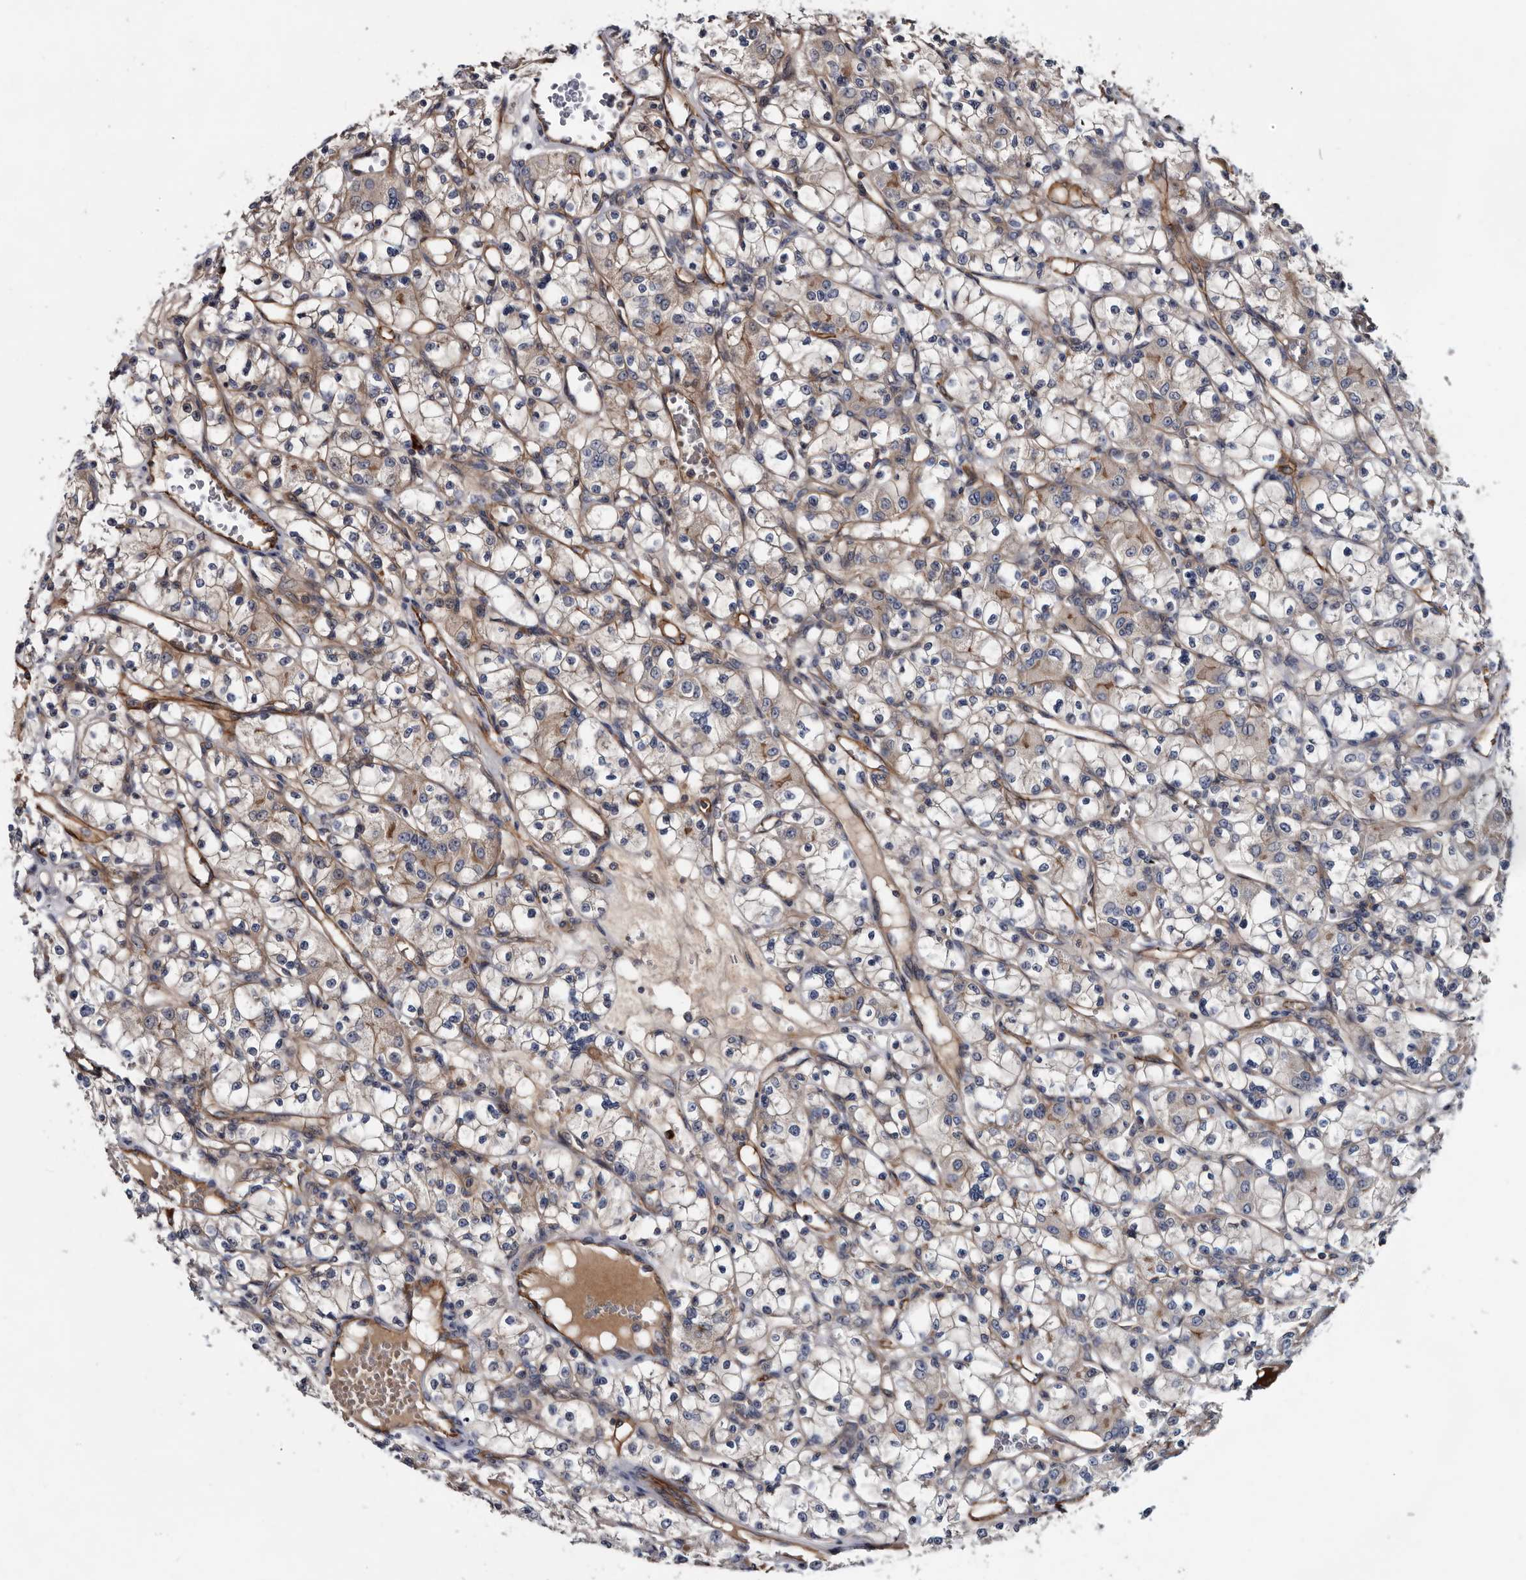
{"staining": {"intensity": "weak", "quantity": "25%-75%", "location": "cytoplasmic/membranous"}, "tissue": "renal cancer", "cell_type": "Tumor cells", "image_type": "cancer", "snomed": [{"axis": "morphology", "description": "Adenocarcinoma, NOS"}, {"axis": "topography", "description": "Kidney"}], "caption": "Protein staining displays weak cytoplasmic/membranous expression in about 25%-75% of tumor cells in renal adenocarcinoma.", "gene": "TSPAN17", "patient": {"sex": "female", "age": 59}}